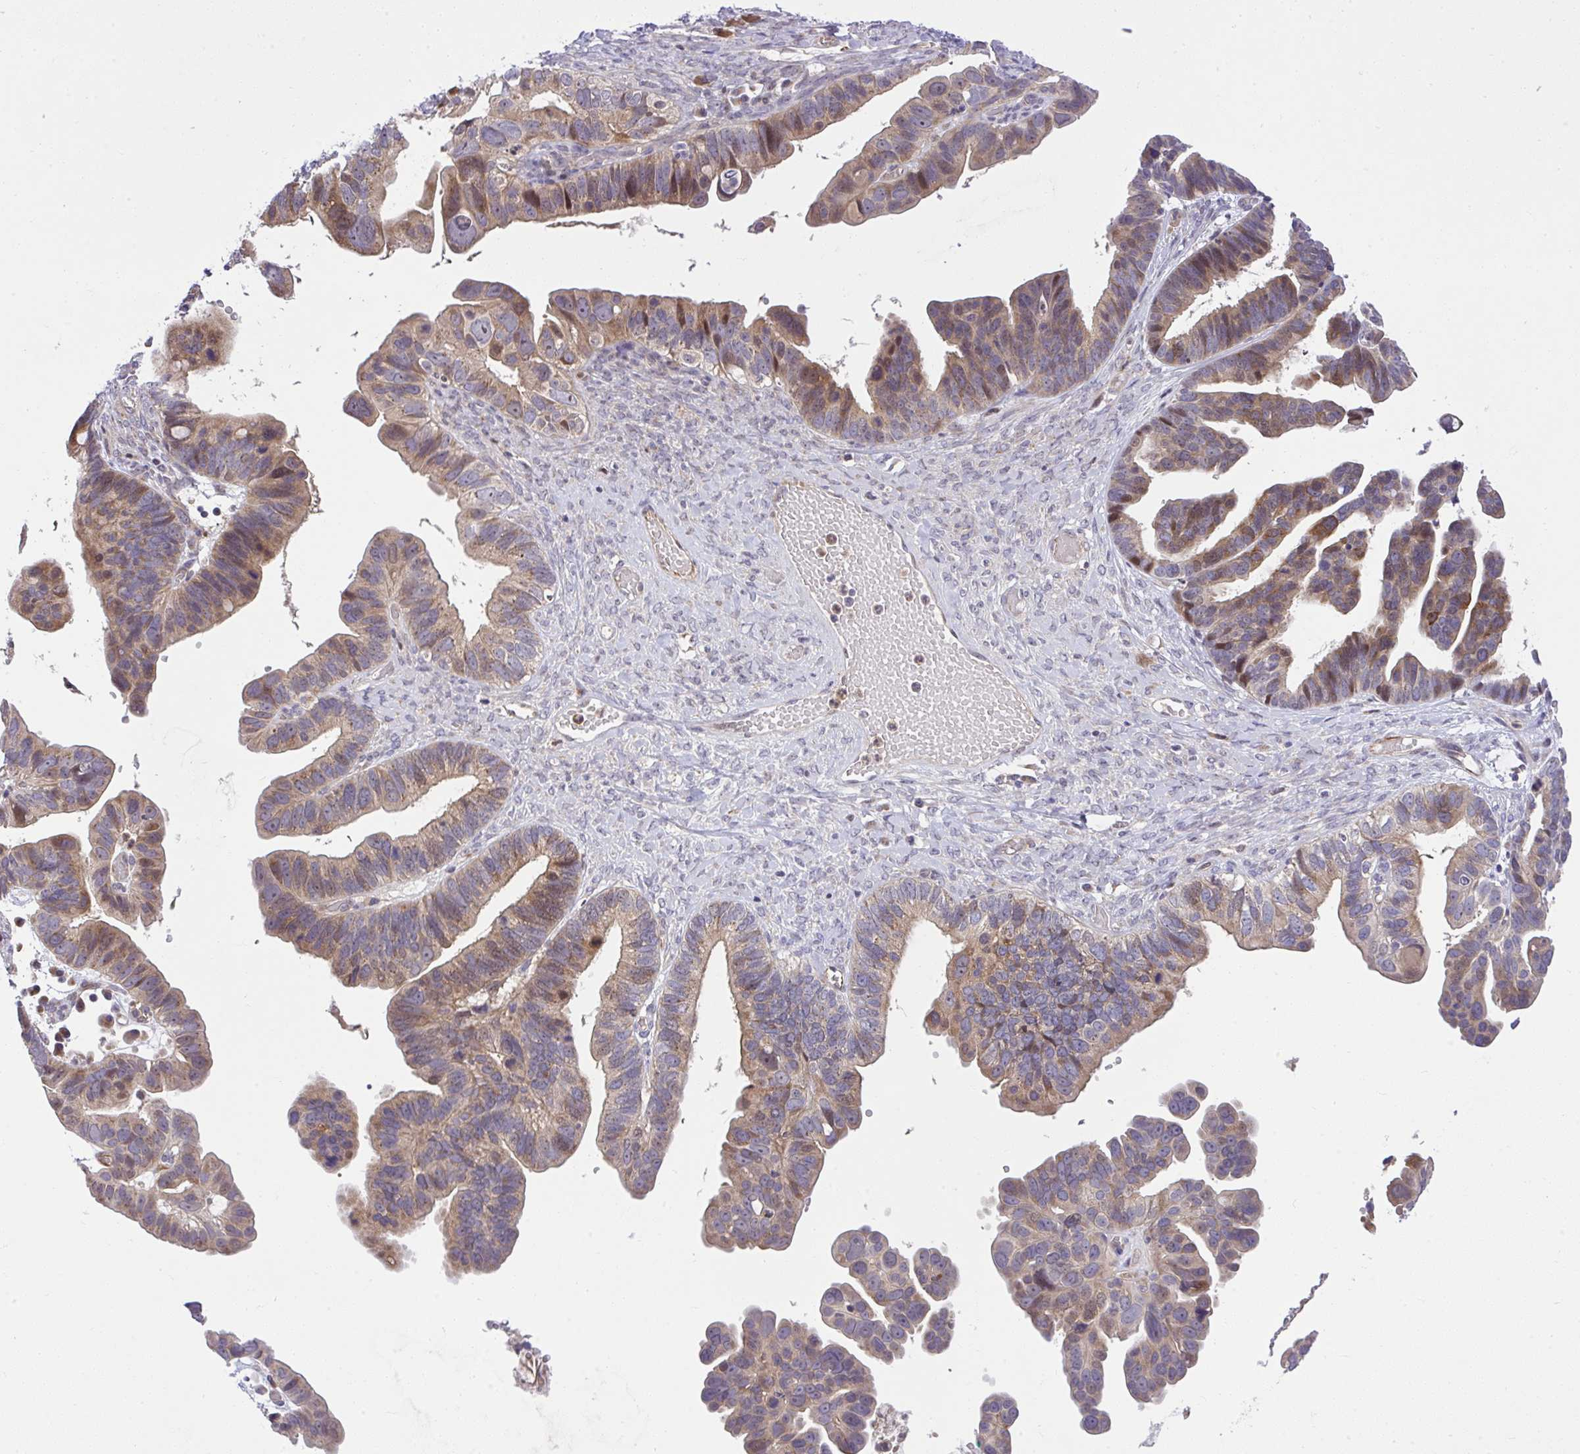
{"staining": {"intensity": "moderate", "quantity": ">75%", "location": "cytoplasmic/membranous"}, "tissue": "ovarian cancer", "cell_type": "Tumor cells", "image_type": "cancer", "snomed": [{"axis": "morphology", "description": "Cystadenocarcinoma, serous, NOS"}, {"axis": "topography", "description": "Ovary"}], "caption": "This photomicrograph shows immunohistochemistry (IHC) staining of ovarian serous cystadenocarcinoma, with medium moderate cytoplasmic/membranous staining in about >75% of tumor cells.", "gene": "CHIA", "patient": {"sex": "female", "age": 56}}